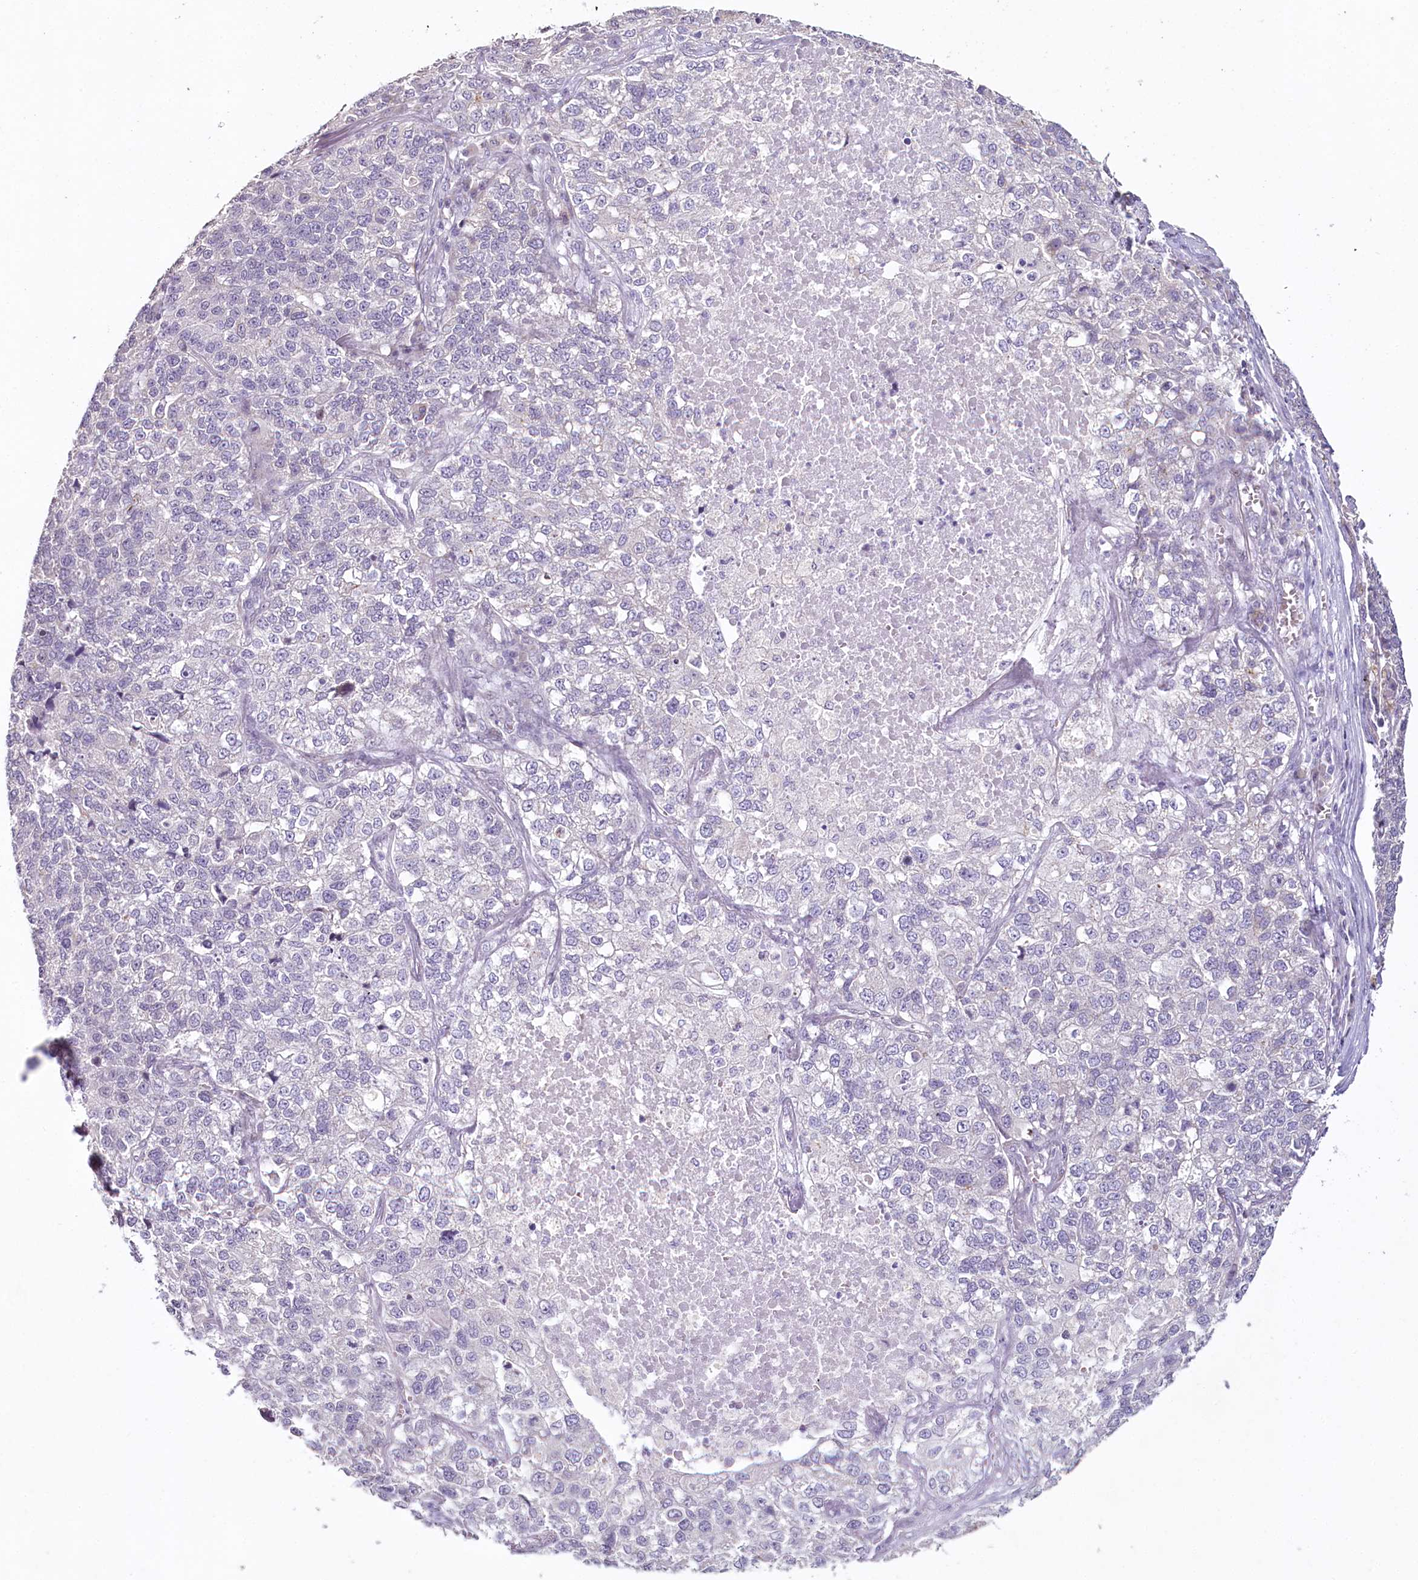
{"staining": {"intensity": "negative", "quantity": "none", "location": "none"}, "tissue": "lung cancer", "cell_type": "Tumor cells", "image_type": "cancer", "snomed": [{"axis": "morphology", "description": "Adenocarcinoma, NOS"}, {"axis": "topography", "description": "Lung"}], "caption": "IHC image of human lung cancer stained for a protein (brown), which displays no staining in tumor cells.", "gene": "HPD", "patient": {"sex": "male", "age": 49}}